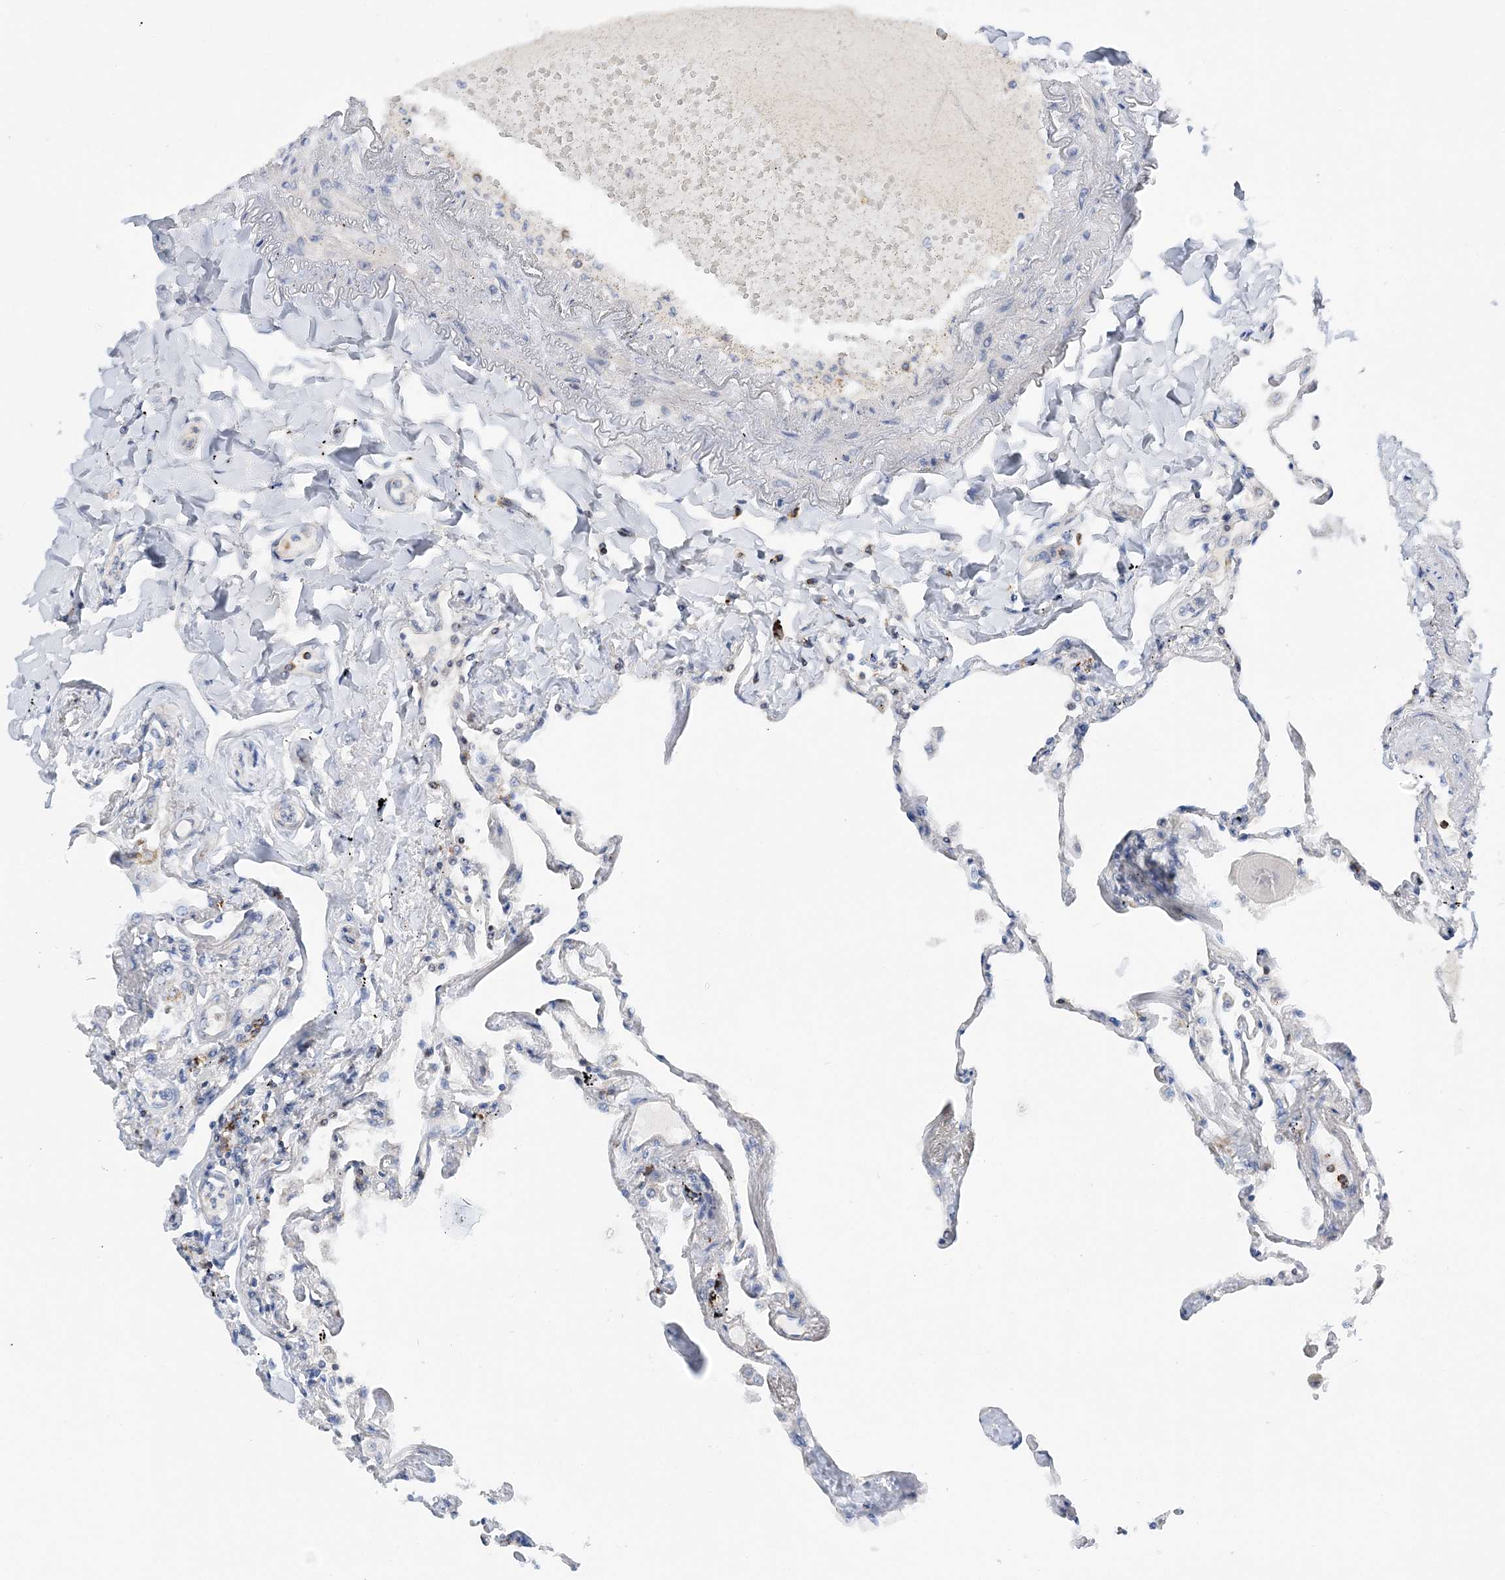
{"staining": {"intensity": "moderate", "quantity": "<25%", "location": "cytoplasmic/membranous"}, "tissue": "lung", "cell_type": "Alveolar cells", "image_type": "normal", "snomed": [{"axis": "morphology", "description": "Normal tissue, NOS"}, {"axis": "topography", "description": "Lung"}], "caption": "Protein expression analysis of unremarkable lung reveals moderate cytoplasmic/membranous staining in about <25% of alveolar cells. The staining is performed using DAB brown chromogen to label protein expression. The nuclei are counter-stained blue using hematoxylin.", "gene": "PRMT9", "patient": {"sex": "female", "age": 67}}